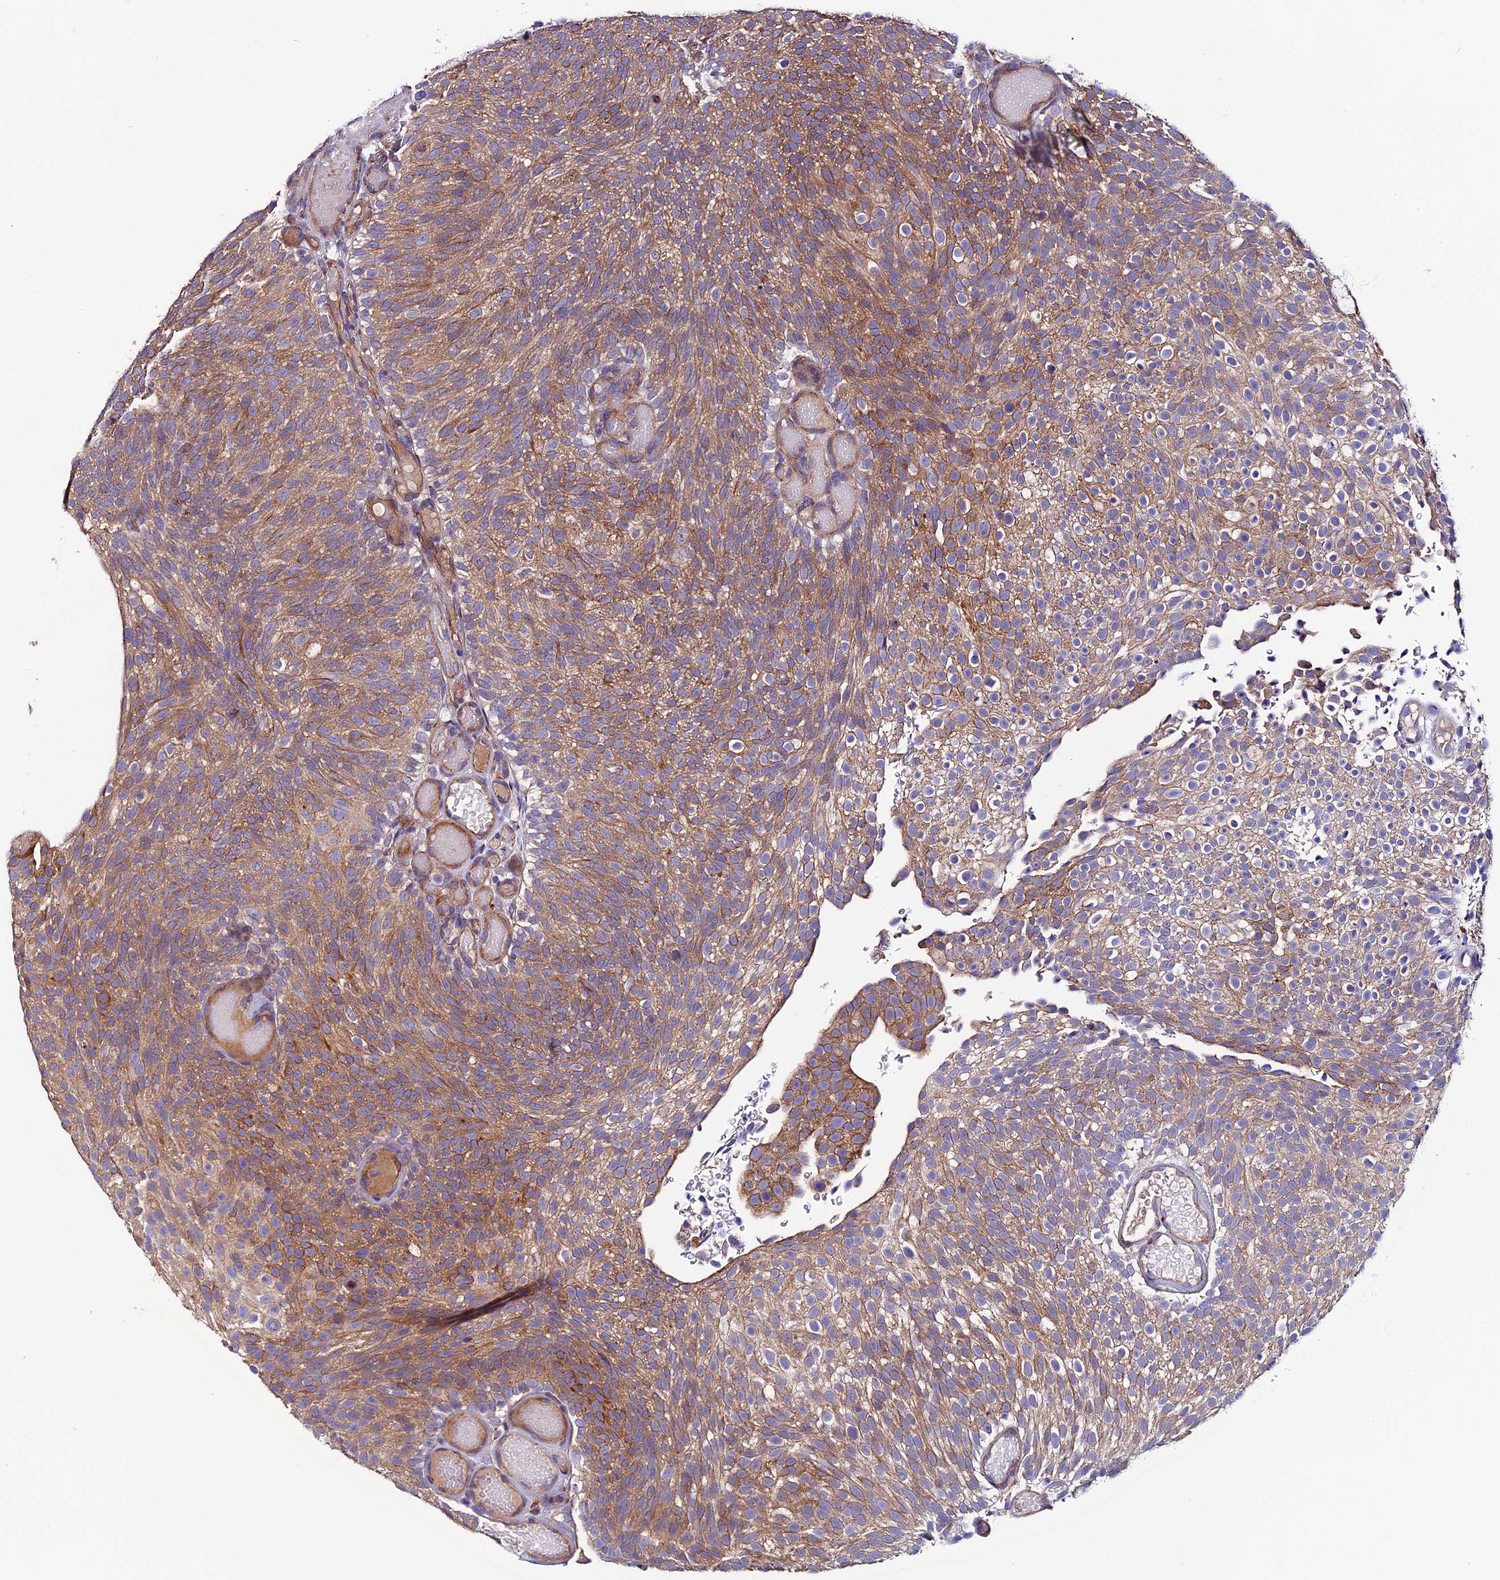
{"staining": {"intensity": "moderate", "quantity": ">75%", "location": "cytoplasmic/membranous"}, "tissue": "urothelial cancer", "cell_type": "Tumor cells", "image_type": "cancer", "snomed": [{"axis": "morphology", "description": "Urothelial carcinoma, Low grade"}, {"axis": "topography", "description": "Urinary bladder"}], "caption": "Low-grade urothelial carcinoma tissue reveals moderate cytoplasmic/membranous expression in about >75% of tumor cells, visualized by immunohistochemistry.", "gene": "CLN5", "patient": {"sex": "male", "age": 78}}